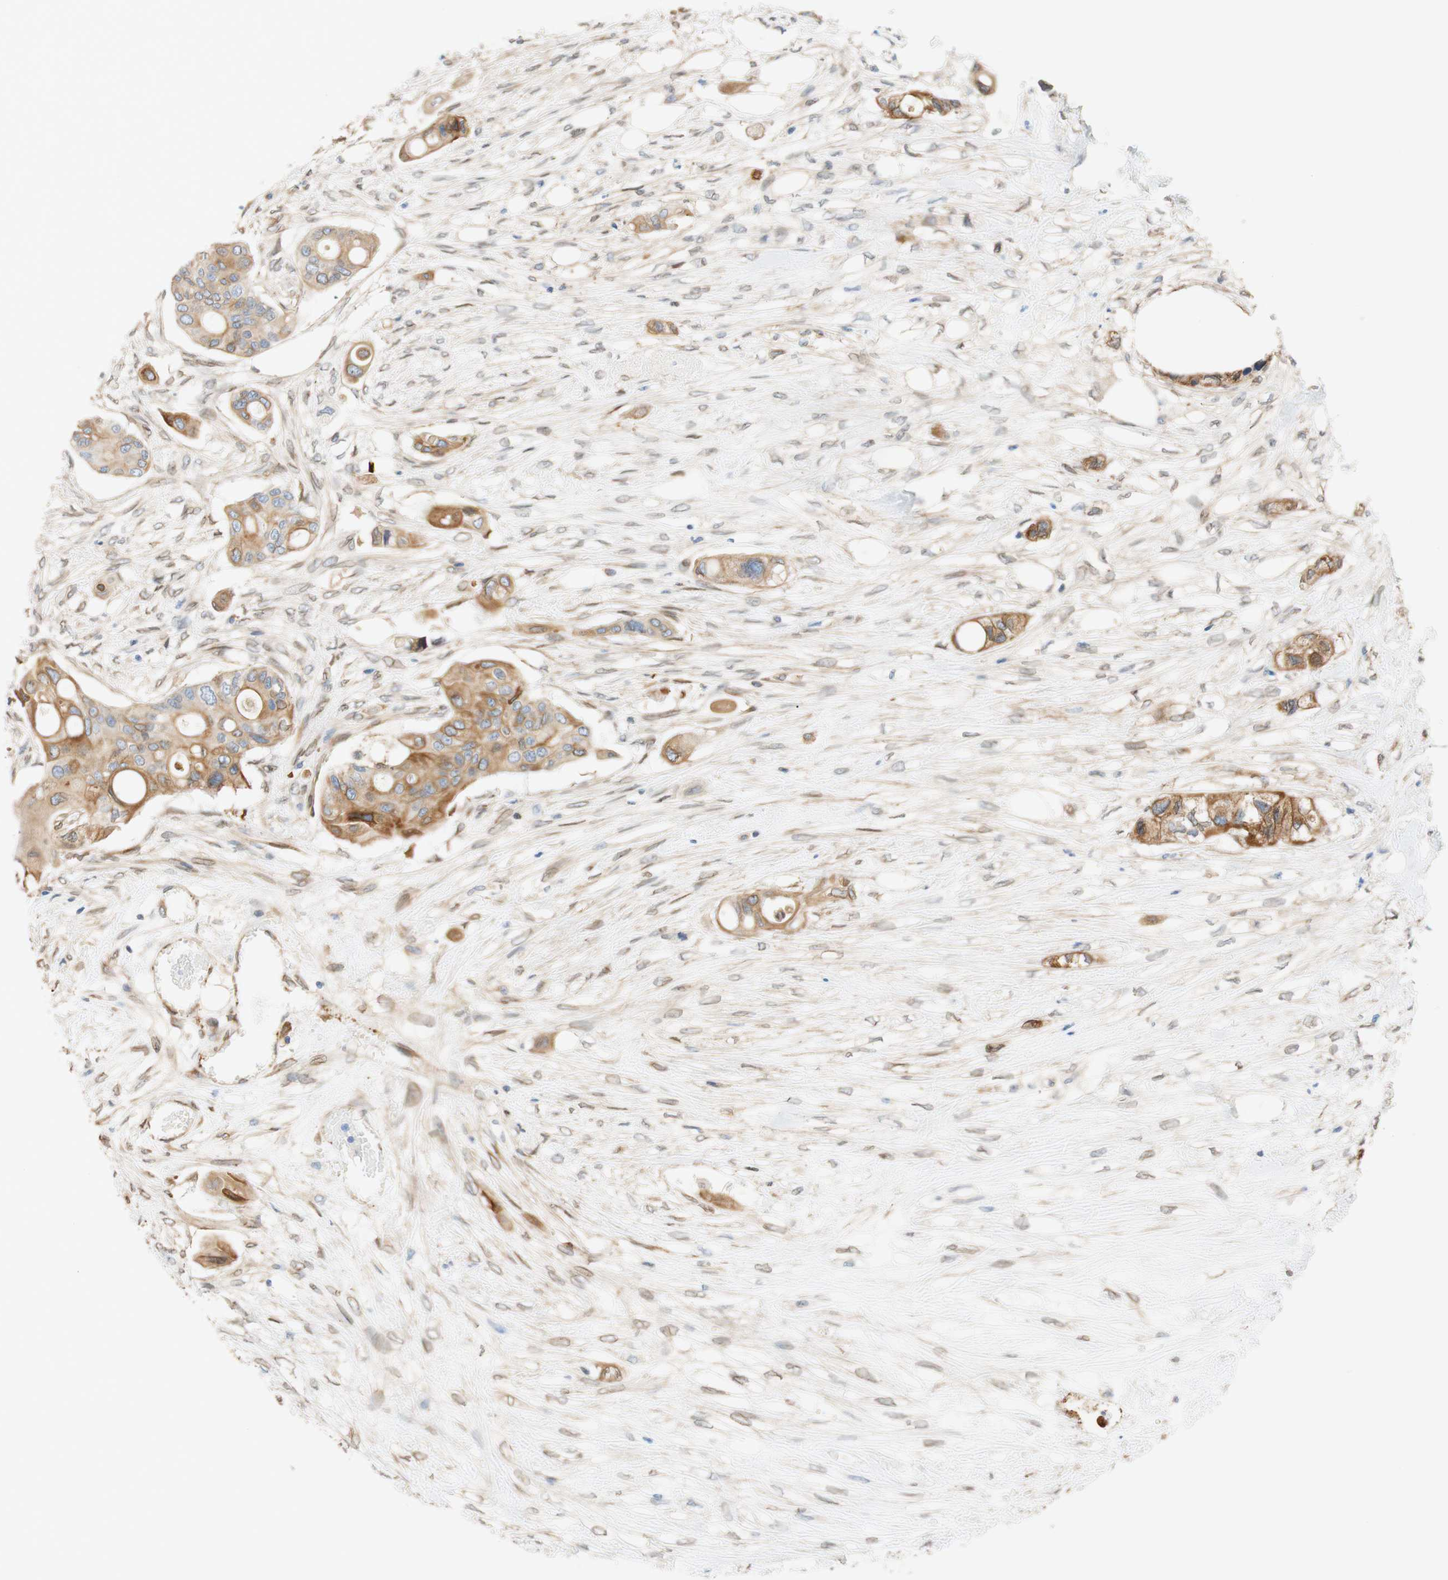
{"staining": {"intensity": "moderate", "quantity": ">75%", "location": "cytoplasmic/membranous"}, "tissue": "colorectal cancer", "cell_type": "Tumor cells", "image_type": "cancer", "snomed": [{"axis": "morphology", "description": "Adenocarcinoma, NOS"}, {"axis": "topography", "description": "Colon"}], "caption": "A brown stain shows moderate cytoplasmic/membranous positivity of a protein in colorectal cancer (adenocarcinoma) tumor cells.", "gene": "ENDOD1", "patient": {"sex": "female", "age": 57}}